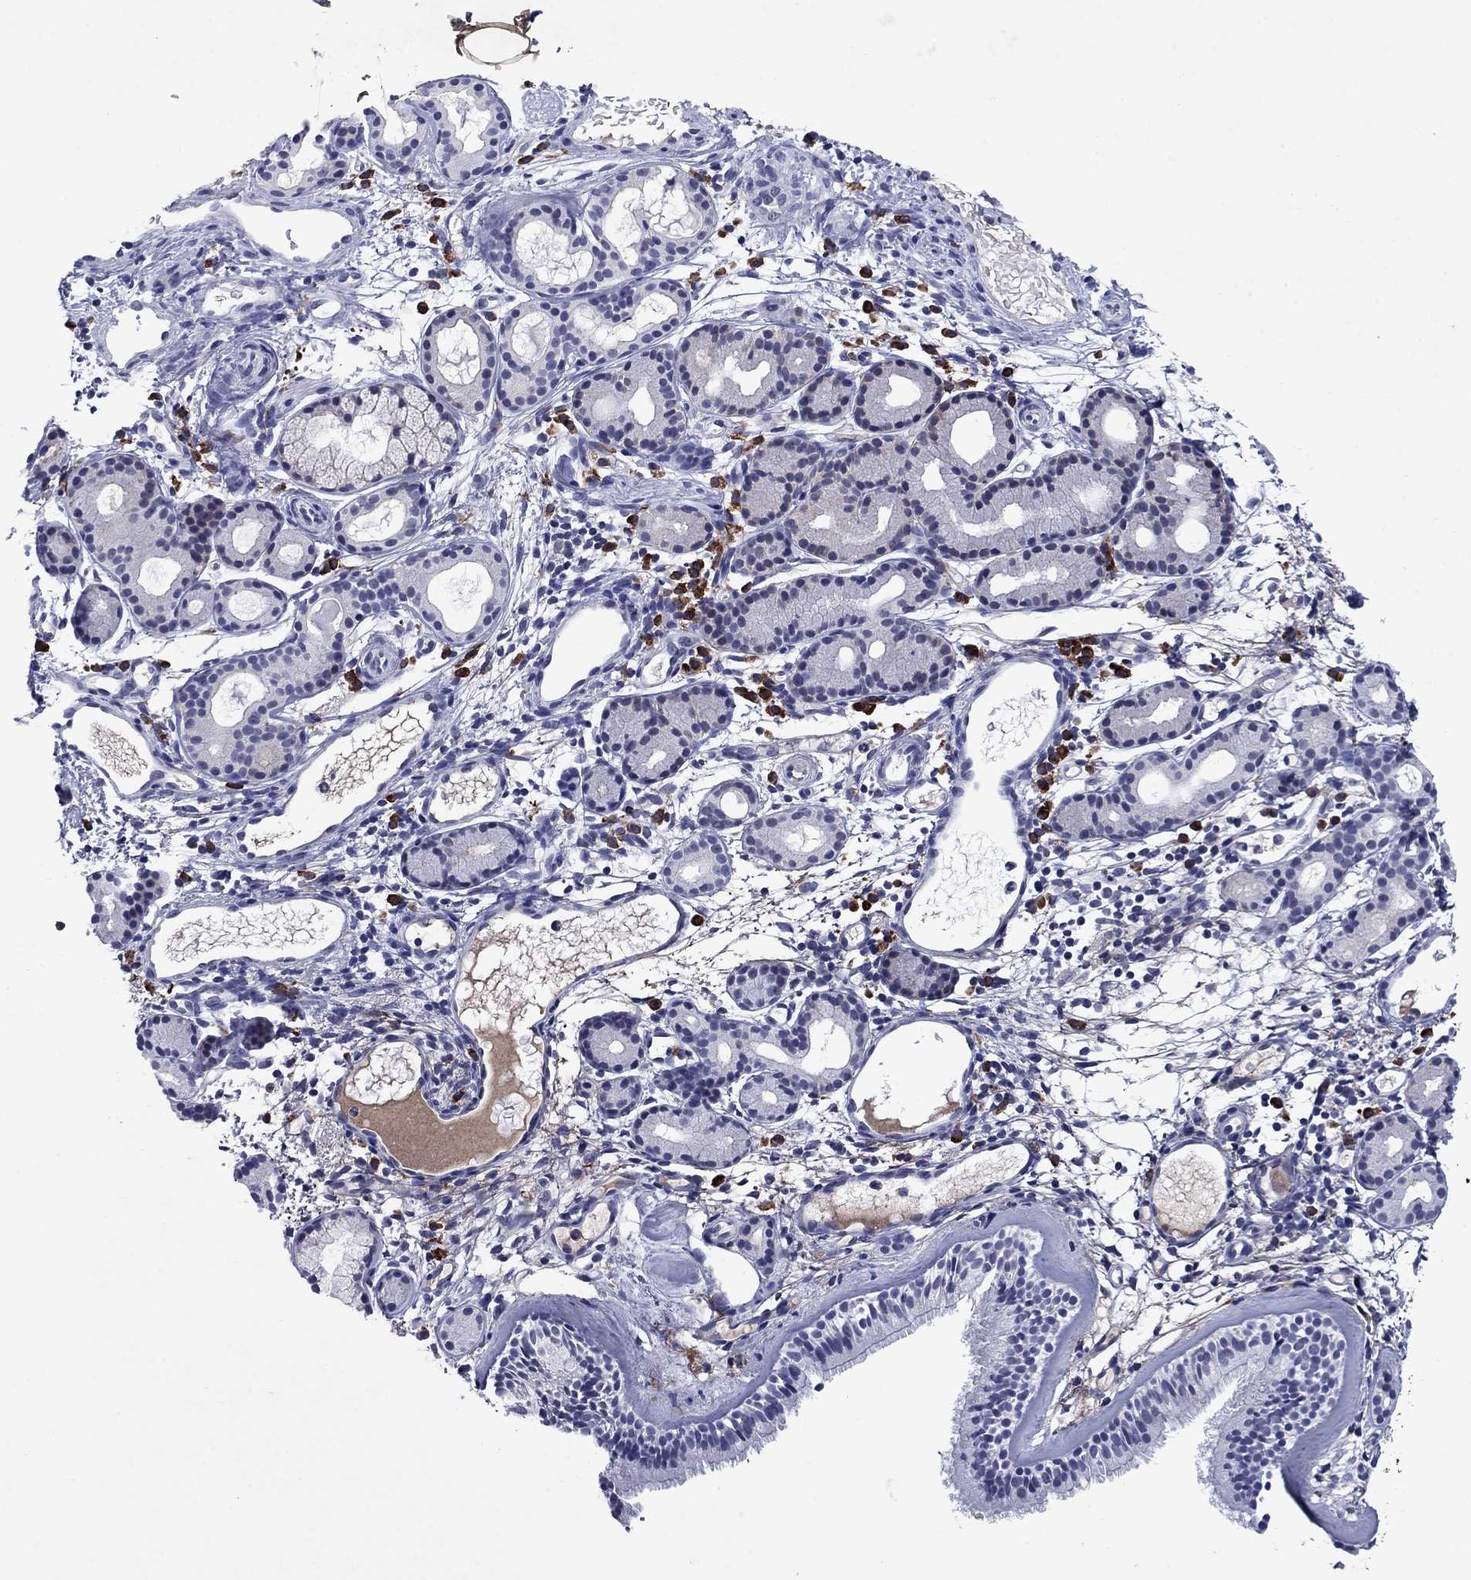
{"staining": {"intensity": "negative", "quantity": "none", "location": "none"}, "tissue": "nasopharynx", "cell_type": "Respiratory epithelial cells", "image_type": "normal", "snomed": [{"axis": "morphology", "description": "Normal tissue, NOS"}, {"axis": "topography", "description": "Nasopharynx"}], "caption": "IHC histopathology image of normal nasopharynx stained for a protein (brown), which shows no positivity in respiratory epithelial cells.", "gene": "ECM1", "patient": {"sex": "female", "age": 81}}